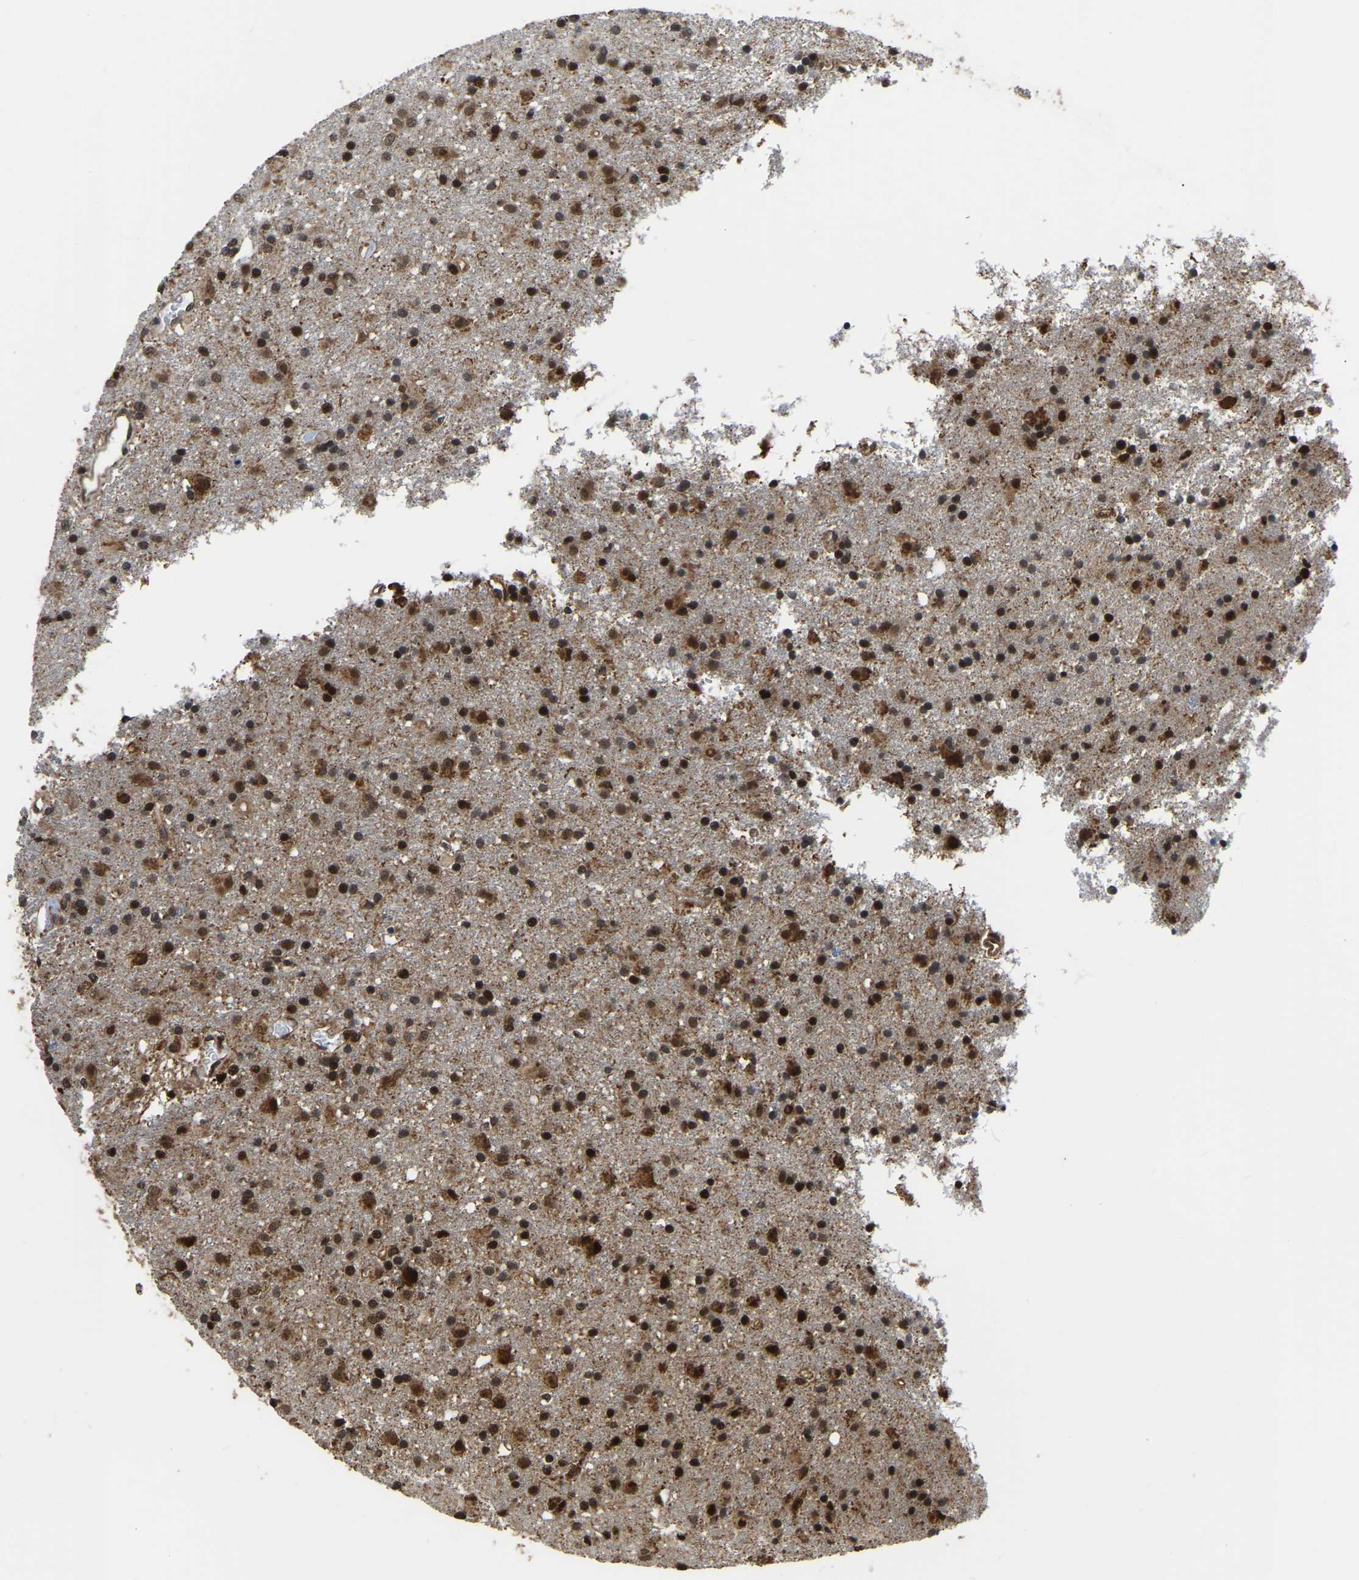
{"staining": {"intensity": "strong", "quantity": "25%-75%", "location": "cytoplasmic/membranous,nuclear"}, "tissue": "glioma", "cell_type": "Tumor cells", "image_type": "cancer", "snomed": [{"axis": "morphology", "description": "Glioma, malignant, Low grade"}, {"axis": "topography", "description": "Brain"}], "caption": "High-magnification brightfield microscopy of glioma stained with DAB (brown) and counterstained with hematoxylin (blue). tumor cells exhibit strong cytoplasmic/membranous and nuclear expression is seen in approximately25%-75% of cells. (DAB (3,3'-diaminobenzidine) IHC with brightfield microscopy, high magnification).", "gene": "CIAO1", "patient": {"sex": "male", "age": 65}}